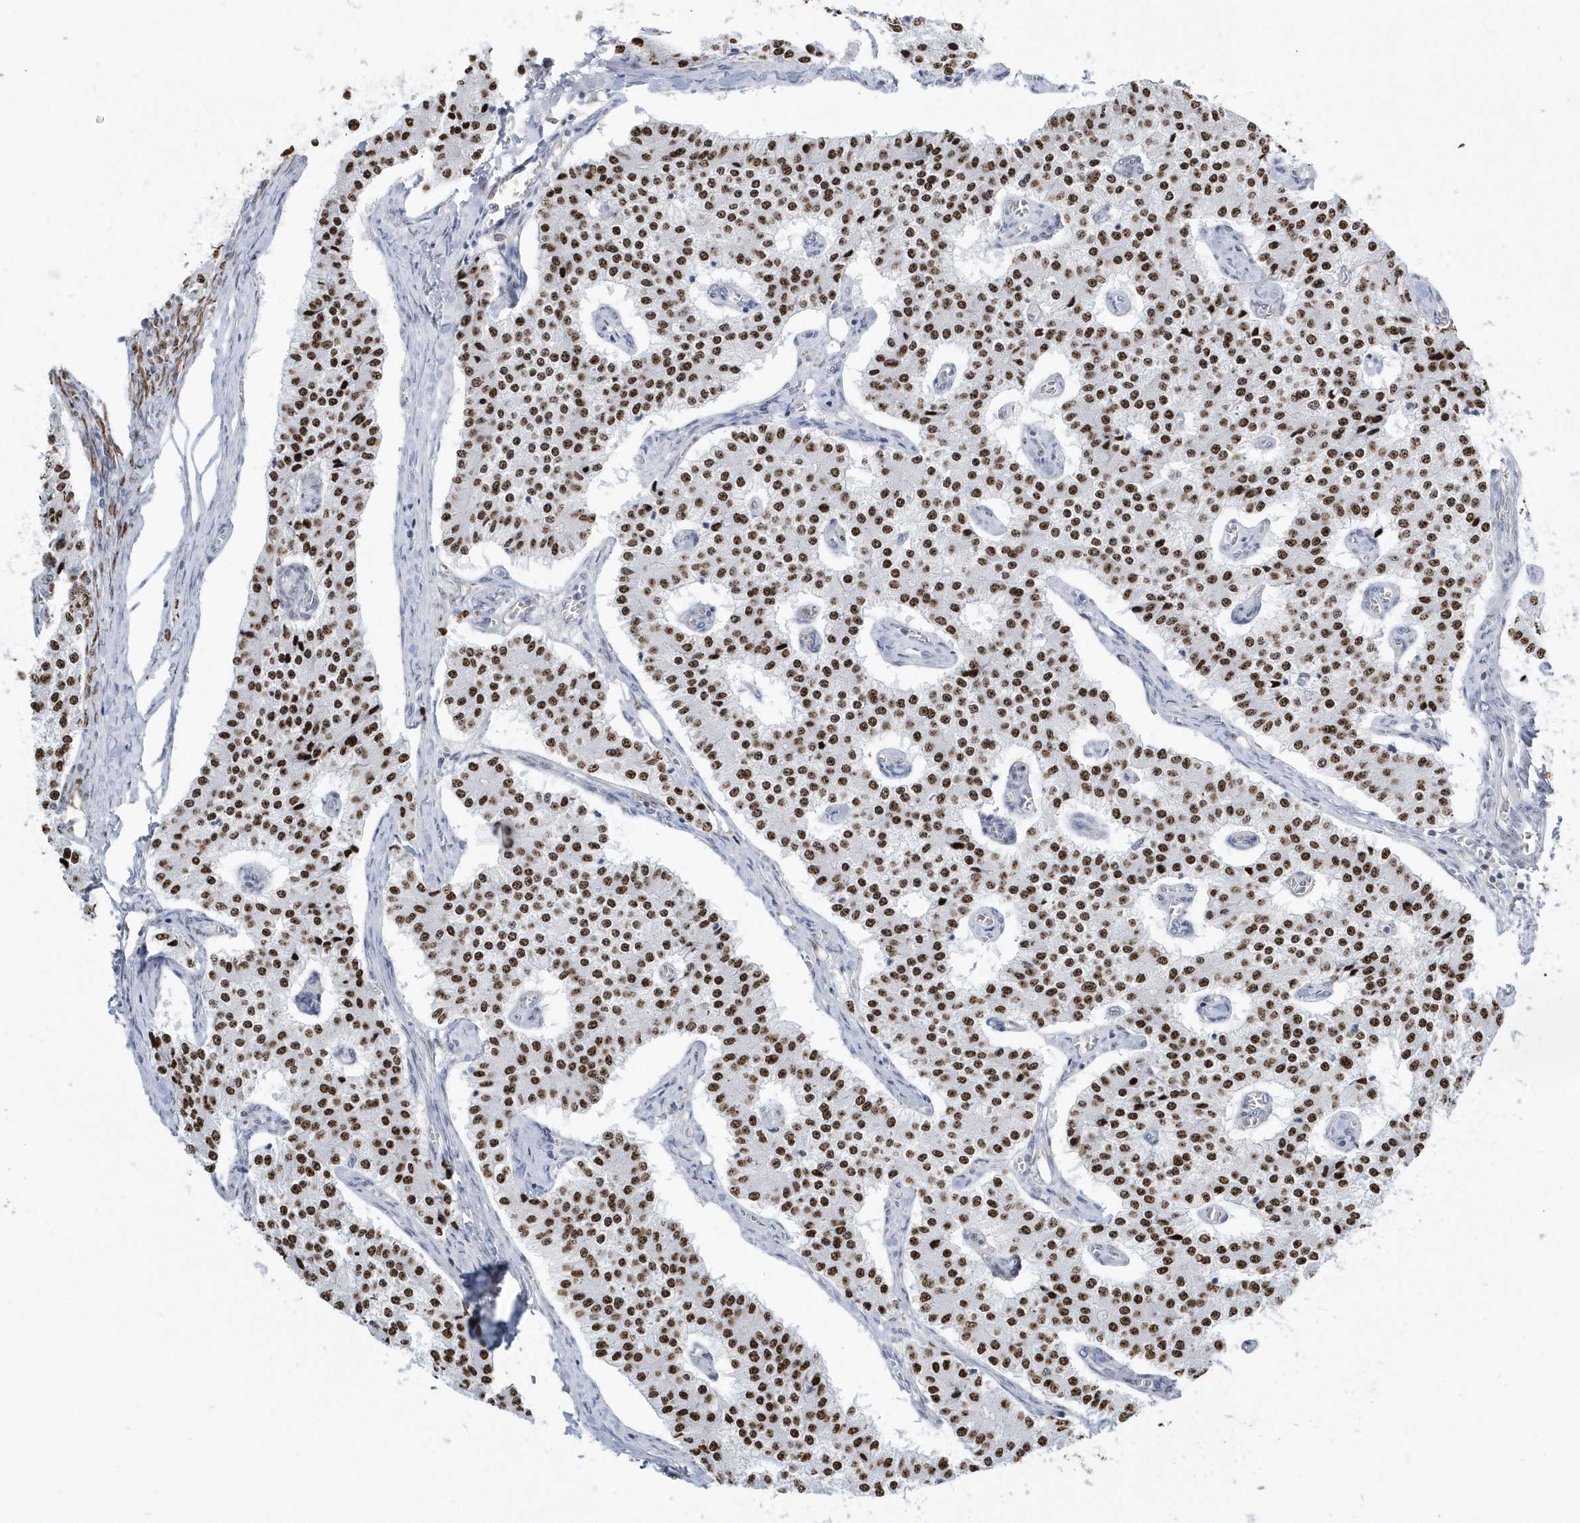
{"staining": {"intensity": "strong", "quantity": ">75%", "location": "nuclear"}, "tissue": "carcinoid", "cell_type": "Tumor cells", "image_type": "cancer", "snomed": [{"axis": "morphology", "description": "Carcinoid, malignant, NOS"}, {"axis": "topography", "description": "Colon"}], "caption": "Strong nuclear protein positivity is appreciated in approximately >75% of tumor cells in malignant carcinoid.", "gene": "MACROH2A2", "patient": {"sex": "female", "age": 52}}